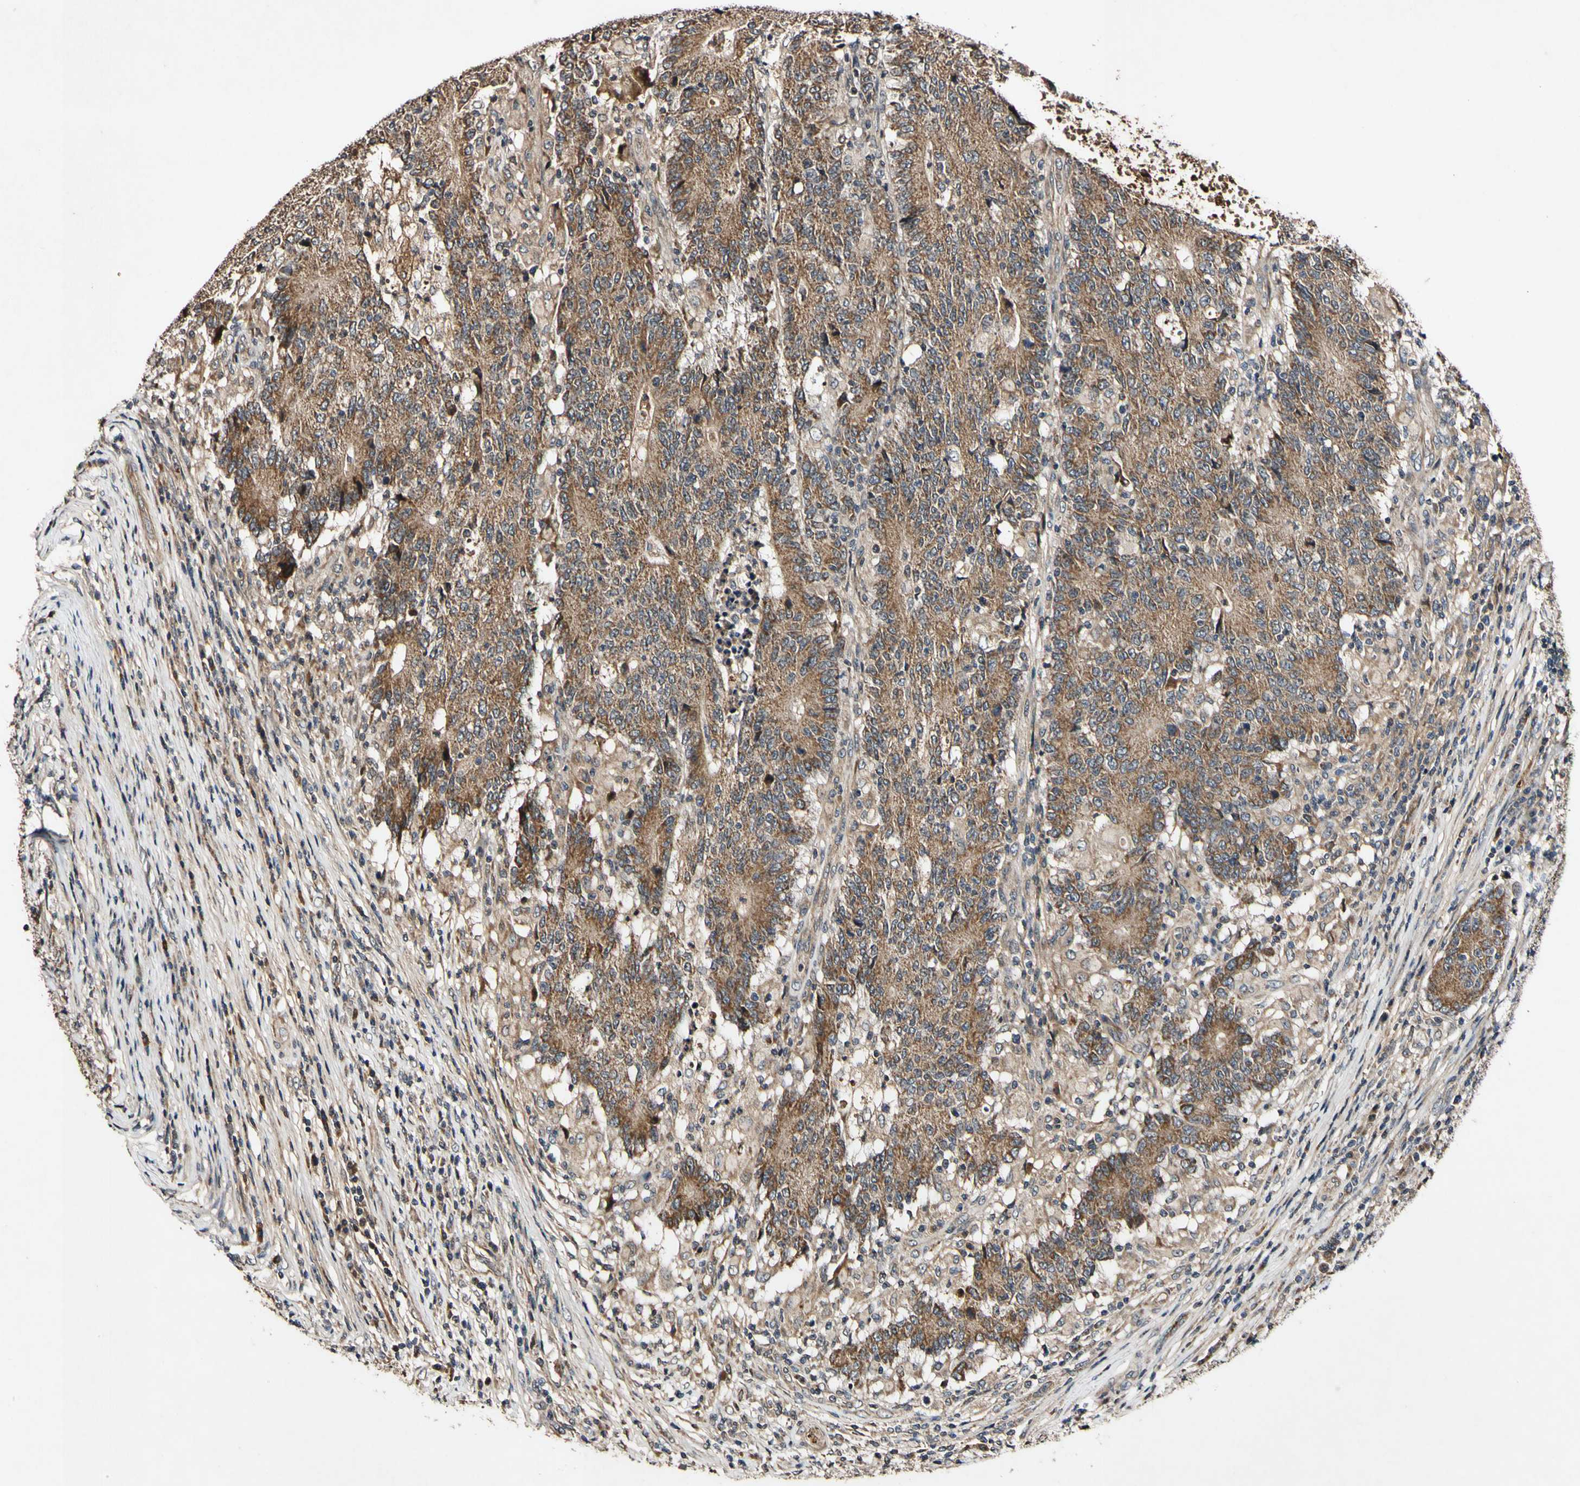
{"staining": {"intensity": "moderate", "quantity": ">75%", "location": "cytoplasmic/membranous"}, "tissue": "colorectal cancer", "cell_type": "Tumor cells", "image_type": "cancer", "snomed": [{"axis": "morphology", "description": "Normal tissue, NOS"}, {"axis": "morphology", "description": "Adenocarcinoma, NOS"}, {"axis": "topography", "description": "Colon"}], "caption": "Protein expression analysis of human colorectal cancer (adenocarcinoma) reveals moderate cytoplasmic/membranous expression in about >75% of tumor cells.", "gene": "PLAT", "patient": {"sex": "female", "age": 75}}